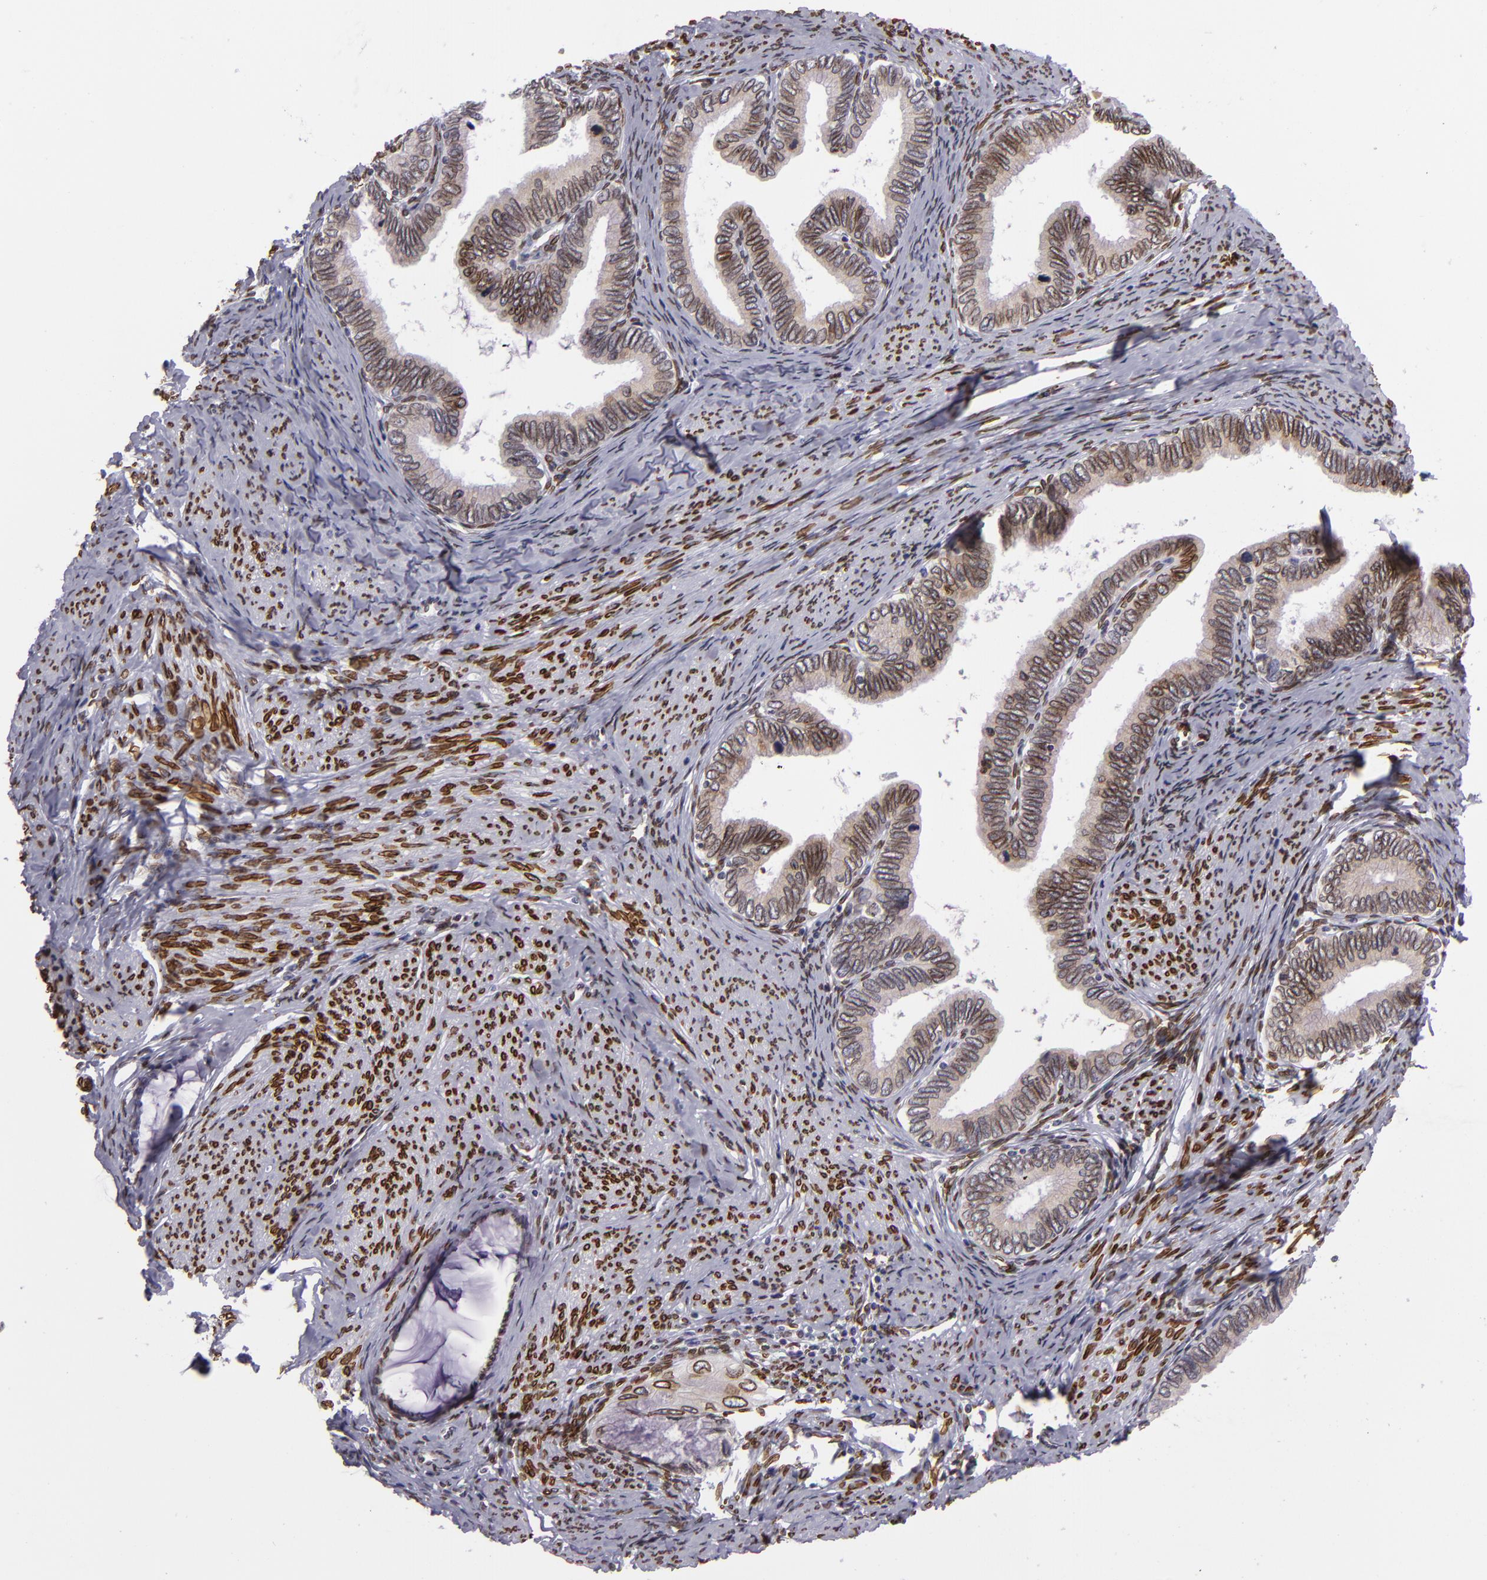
{"staining": {"intensity": "strong", "quantity": ">75%", "location": "nuclear"}, "tissue": "cervical cancer", "cell_type": "Tumor cells", "image_type": "cancer", "snomed": [{"axis": "morphology", "description": "Adenocarcinoma, NOS"}, {"axis": "topography", "description": "Cervix"}], "caption": "Immunohistochemistry (IHC) micrograph of human cervical adenocarcinoma stained for a protein (brown), which demonstrates high levels of strong nuclear expression in about >75% of tumor cells.", "gene": "EMD", "patient": {"sex": "female", "age": 49}}